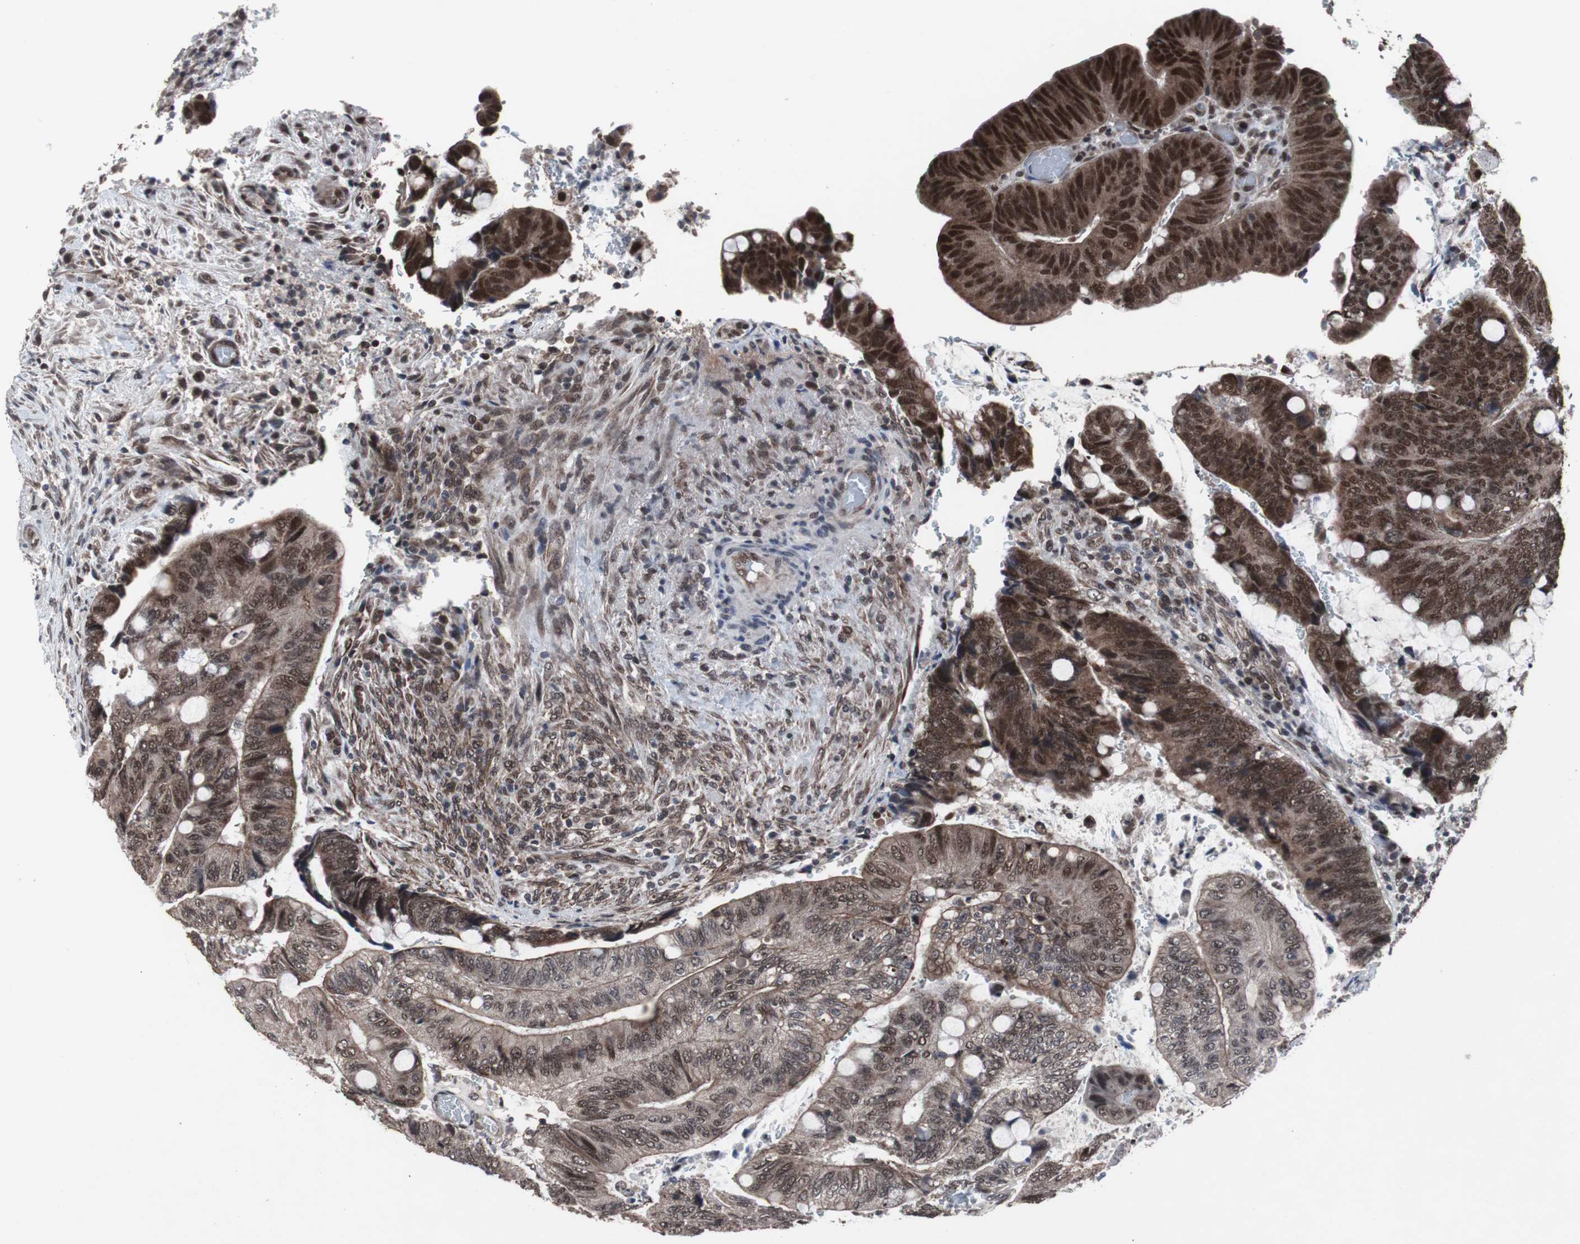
{"staining": {"intensity": "strong", "quantity": ">75%", "location": "cytoplasmic/membranous,nuclear"}, "tissue": "colorectal cancer", "cell_type": "Tumor cells", "image_type": "cancer", "snomed": [{"axis": "morphology", "description": "Normal tissue, NOS"}, {"axis": "morphology", "description": "Adenocarcinoma, NOS"}, {"axis": "topography", "description": "Rectum"}, {"axis": "topography", "description": "Peripheral nerve tissue"}], "caption": "There is high levels of strong cytoplasmic/membranous and nuclear positivity in tumor cells of colorectal cancer (adenocarcinoma), as demonstrated by immunohistochemical staining (brown color).", "gene": "GTF2F2", "patient": {"sex": "male", "age": 92}}